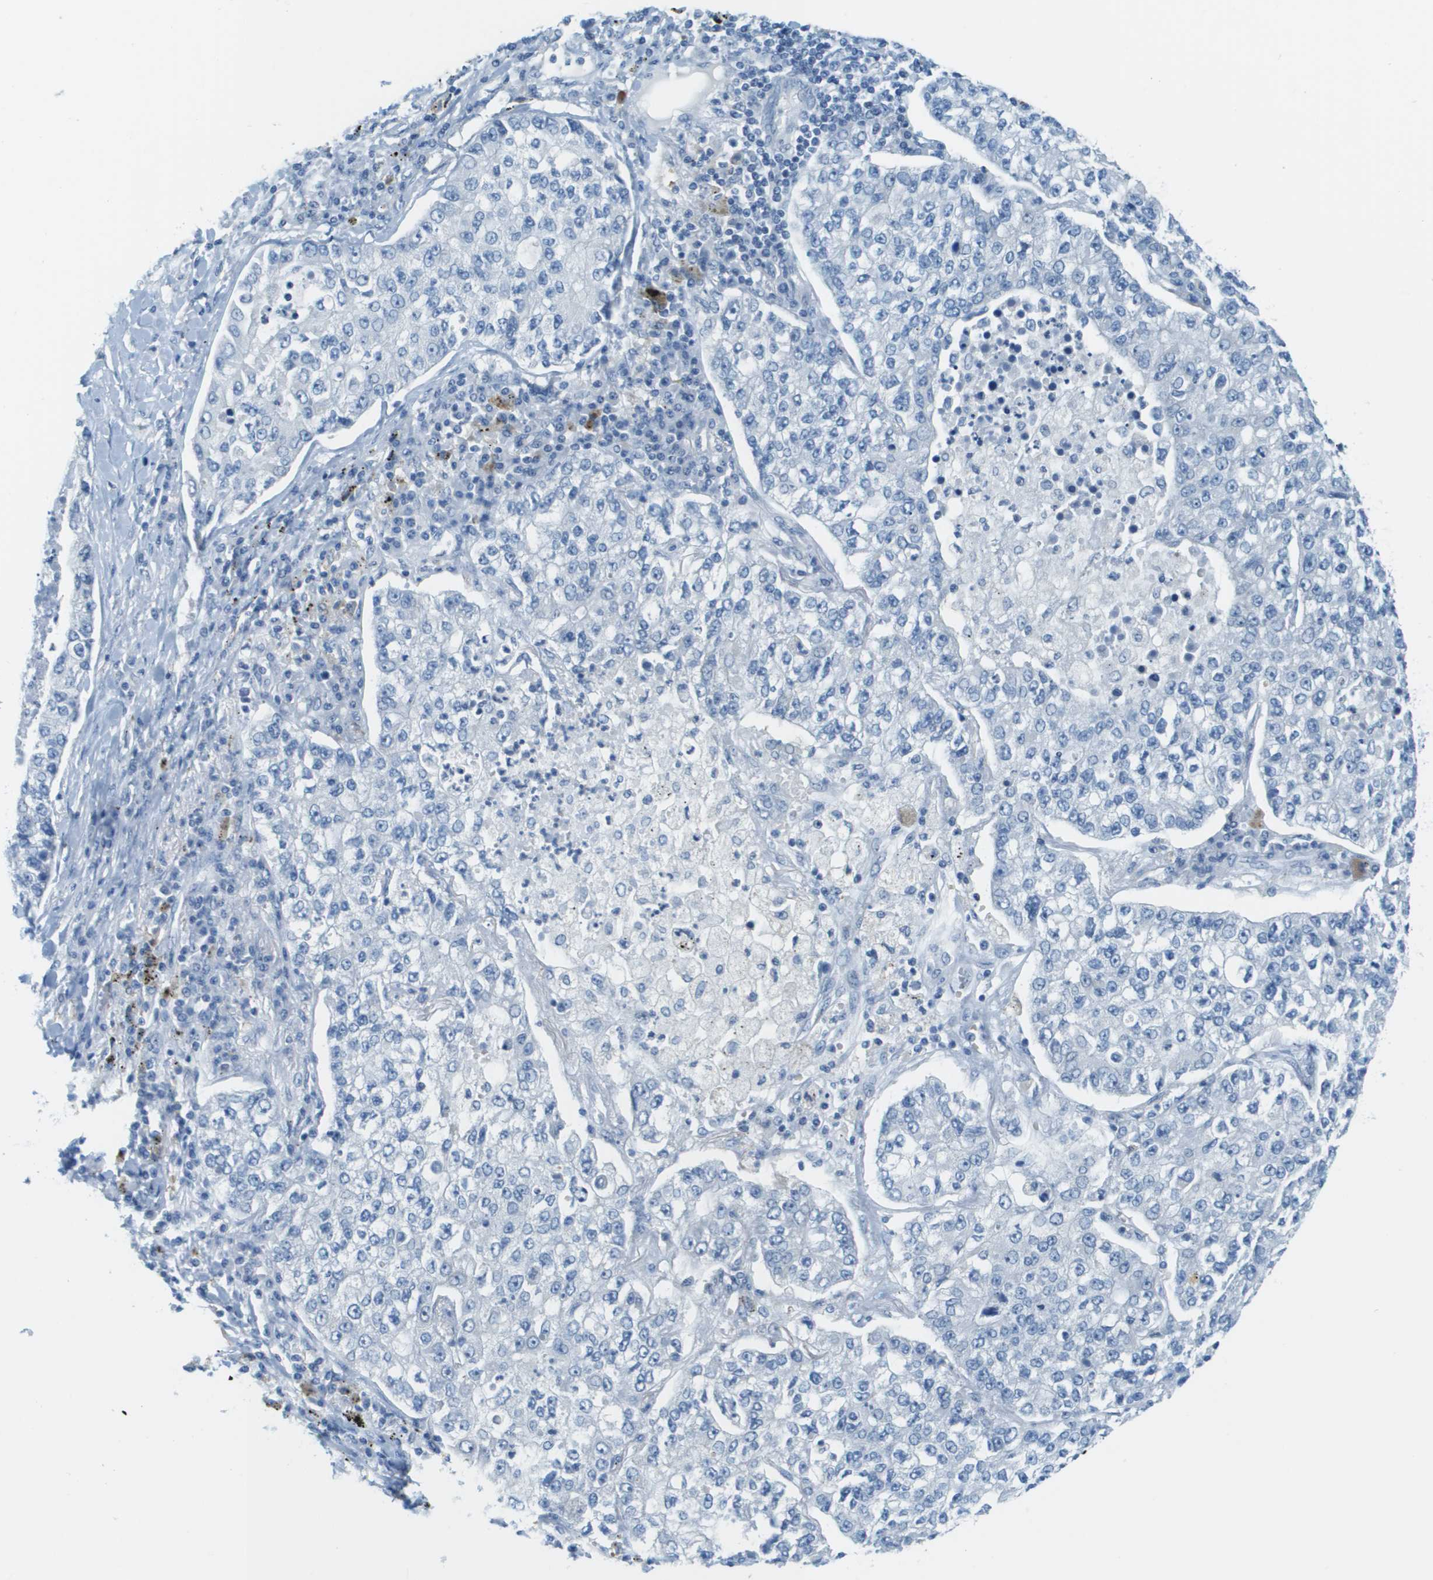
{"staining": {"intensity": "negative", "quantity": "none", "location": "none"}, "tissue": "lung cancer", "cell_type": "Tumor cells", "image_type": "cancer", "snomed": [{"axis": "morphology", "description": "Adenocarcinoma, NOS"}, {"axis": "topography", "description": "Lung"}], "caption": "This is an immunohistochemistry histopathology image of lung cancer. There is no expression in tumor cells.", "gene": "CDHR2", "patient": {"sex": "male", "age": 49}}